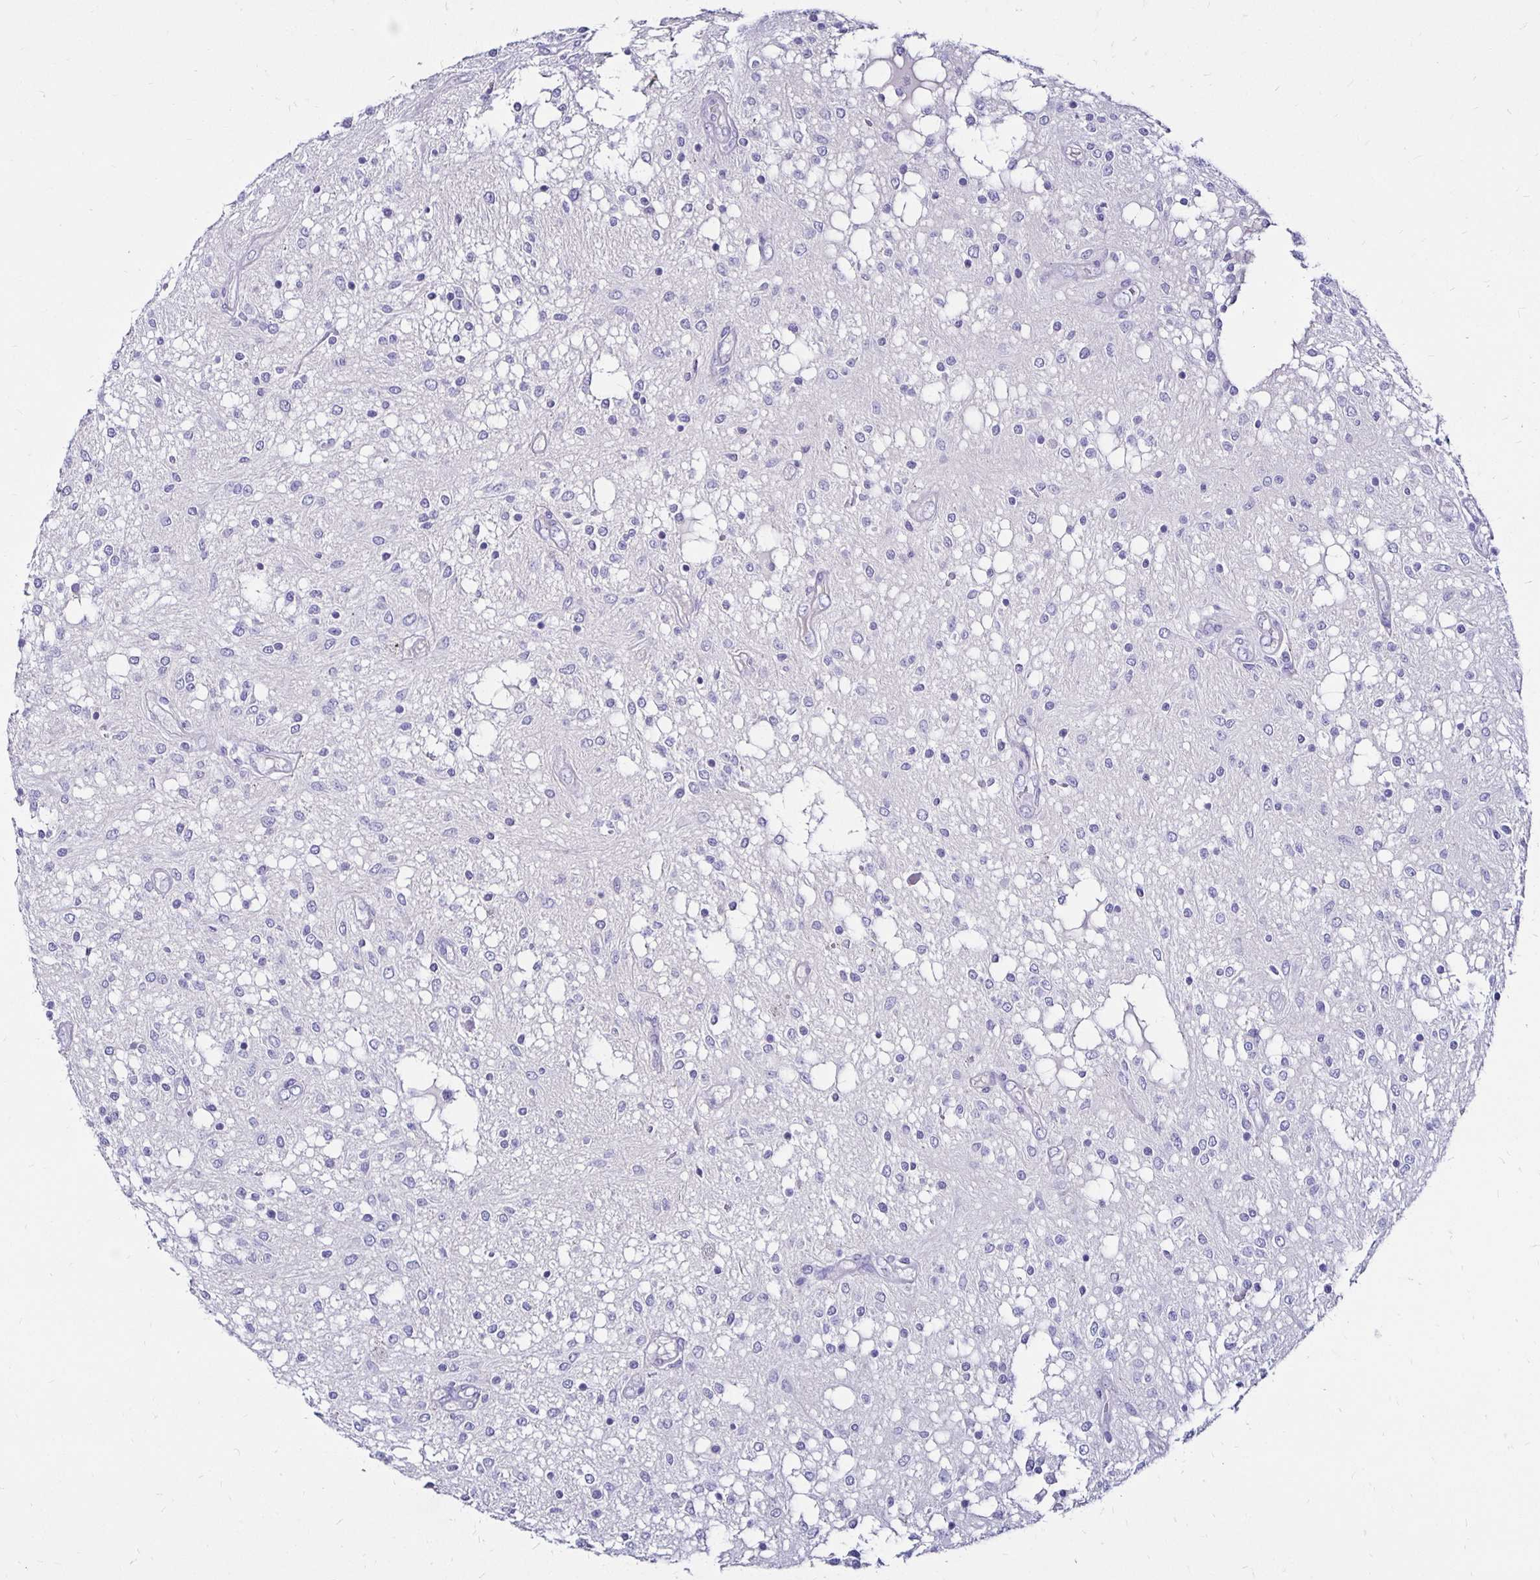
{"staining": {"intensity": "negative", "quantity": "none", "location": "none"}, "tissue": "glioma", "cell_type": "Tumor cells", "image_type": "cancer", "snomed": [{"axis": "morphology", "description": "Glioma, malignant, Low grade"}, {"axis": "topography", "description": "Cerebellum"}], "caption": "DAB (3,3'-diaminobenzidine) immunohistochemical staining of low-grade glioma (malignant) demonstrates no significant positivity in tumor cells. Nuclei are stained in blue.", "gene": "KCNT1", "patient": {"sex": "female", "age": 14}}